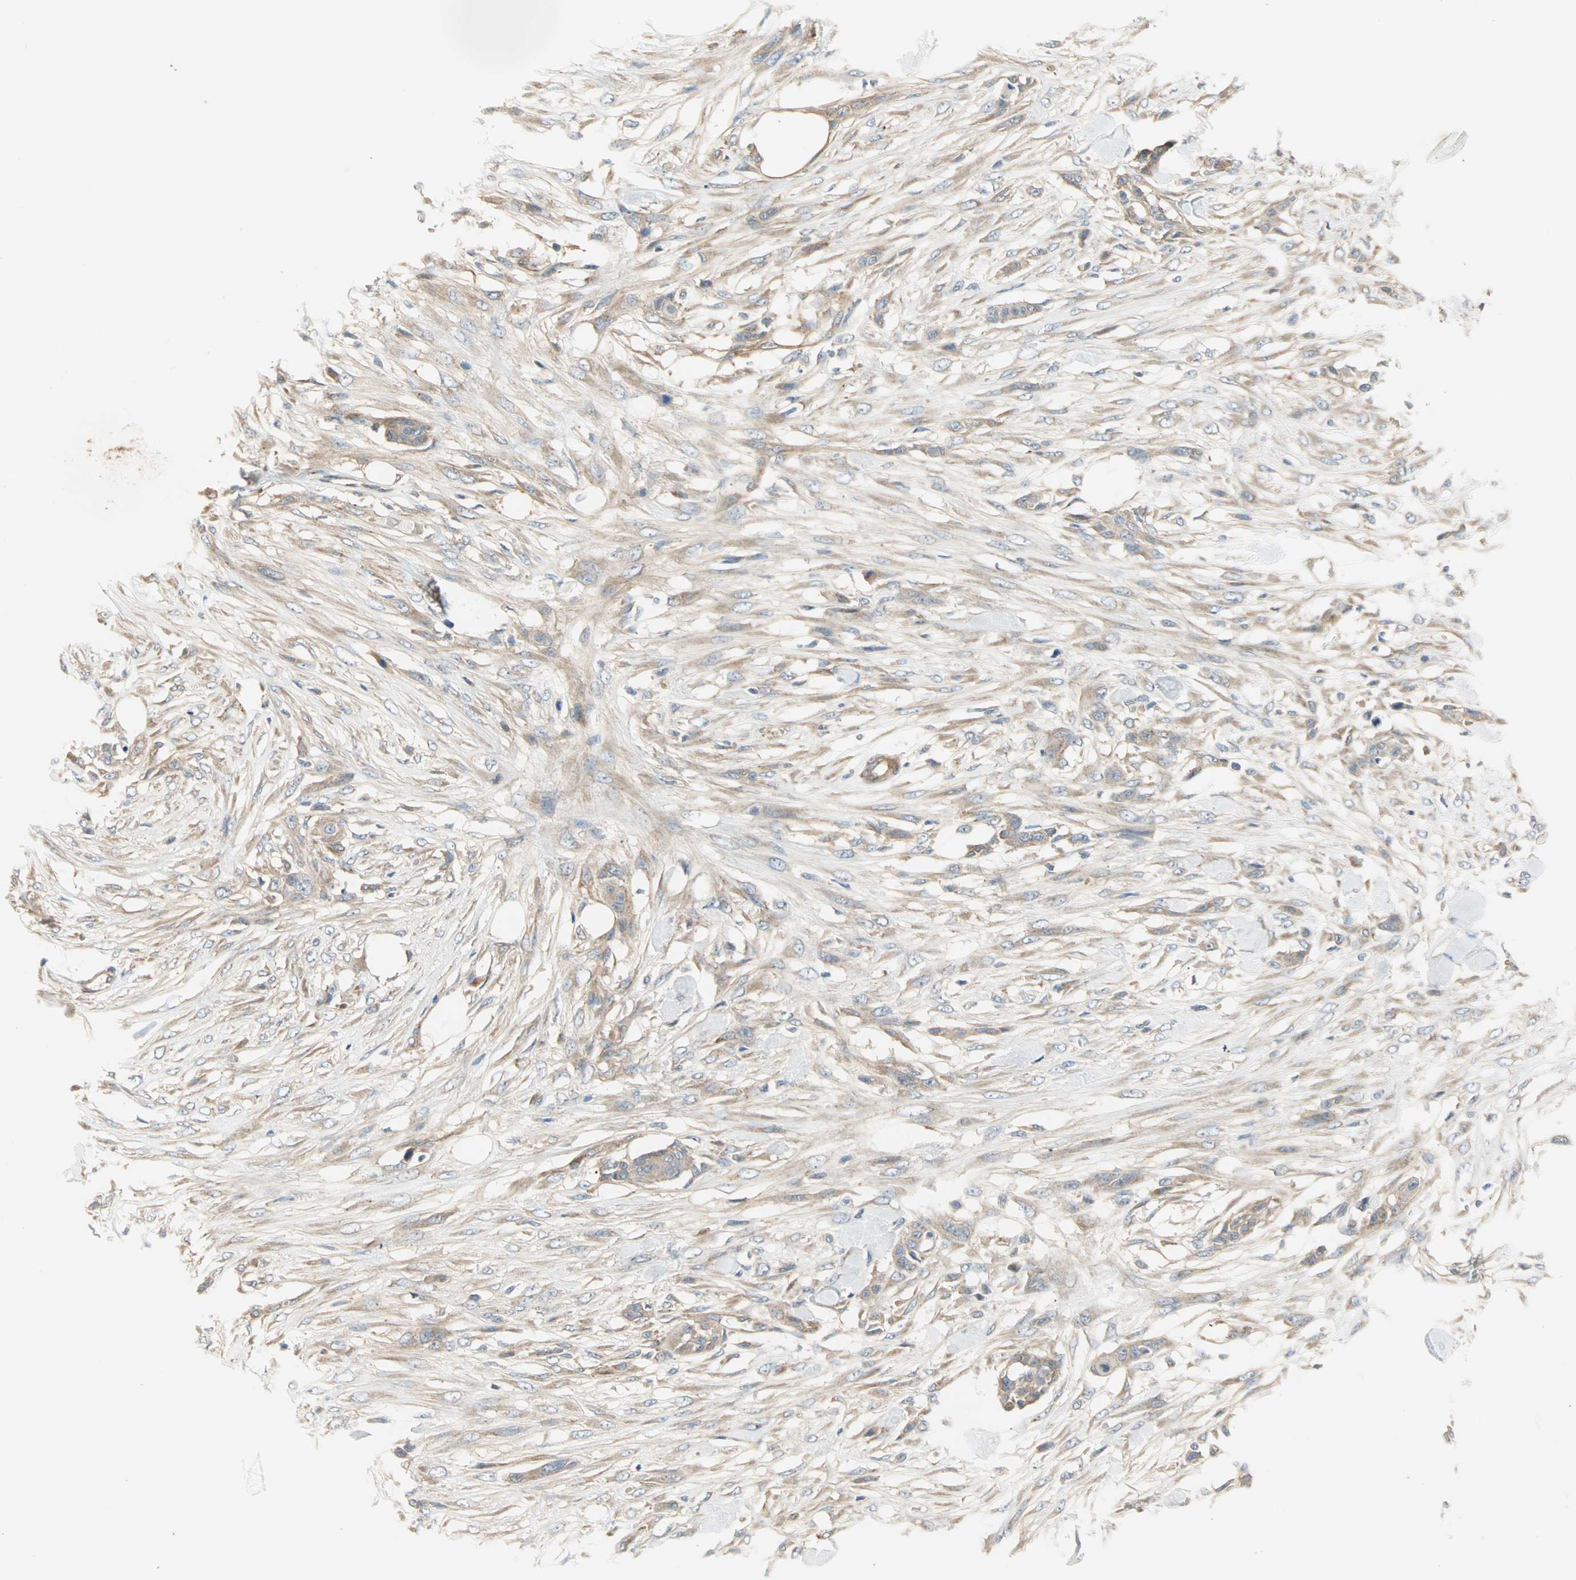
{"staining": {"intensity": "weak", "quantity": ">75%", "location": "cytoplasmic/membranous"}, "tissue": "skin cancer", "cell_type": "Tumor cells", "image_type": "cancer", "snomed": [{"axis": "morphology", "description": "Squamous cell carcinoma, NOS"}, {"axis": "topography", "description": "Skin"}], "caption": "A brown stain shows weak cytoplasmic/membranous positivity of a protein in human squamous cell carcinoma (skin) tumor cells.", "gene": "PDE8A", "patient": {"sex": "female", "age": 59}}